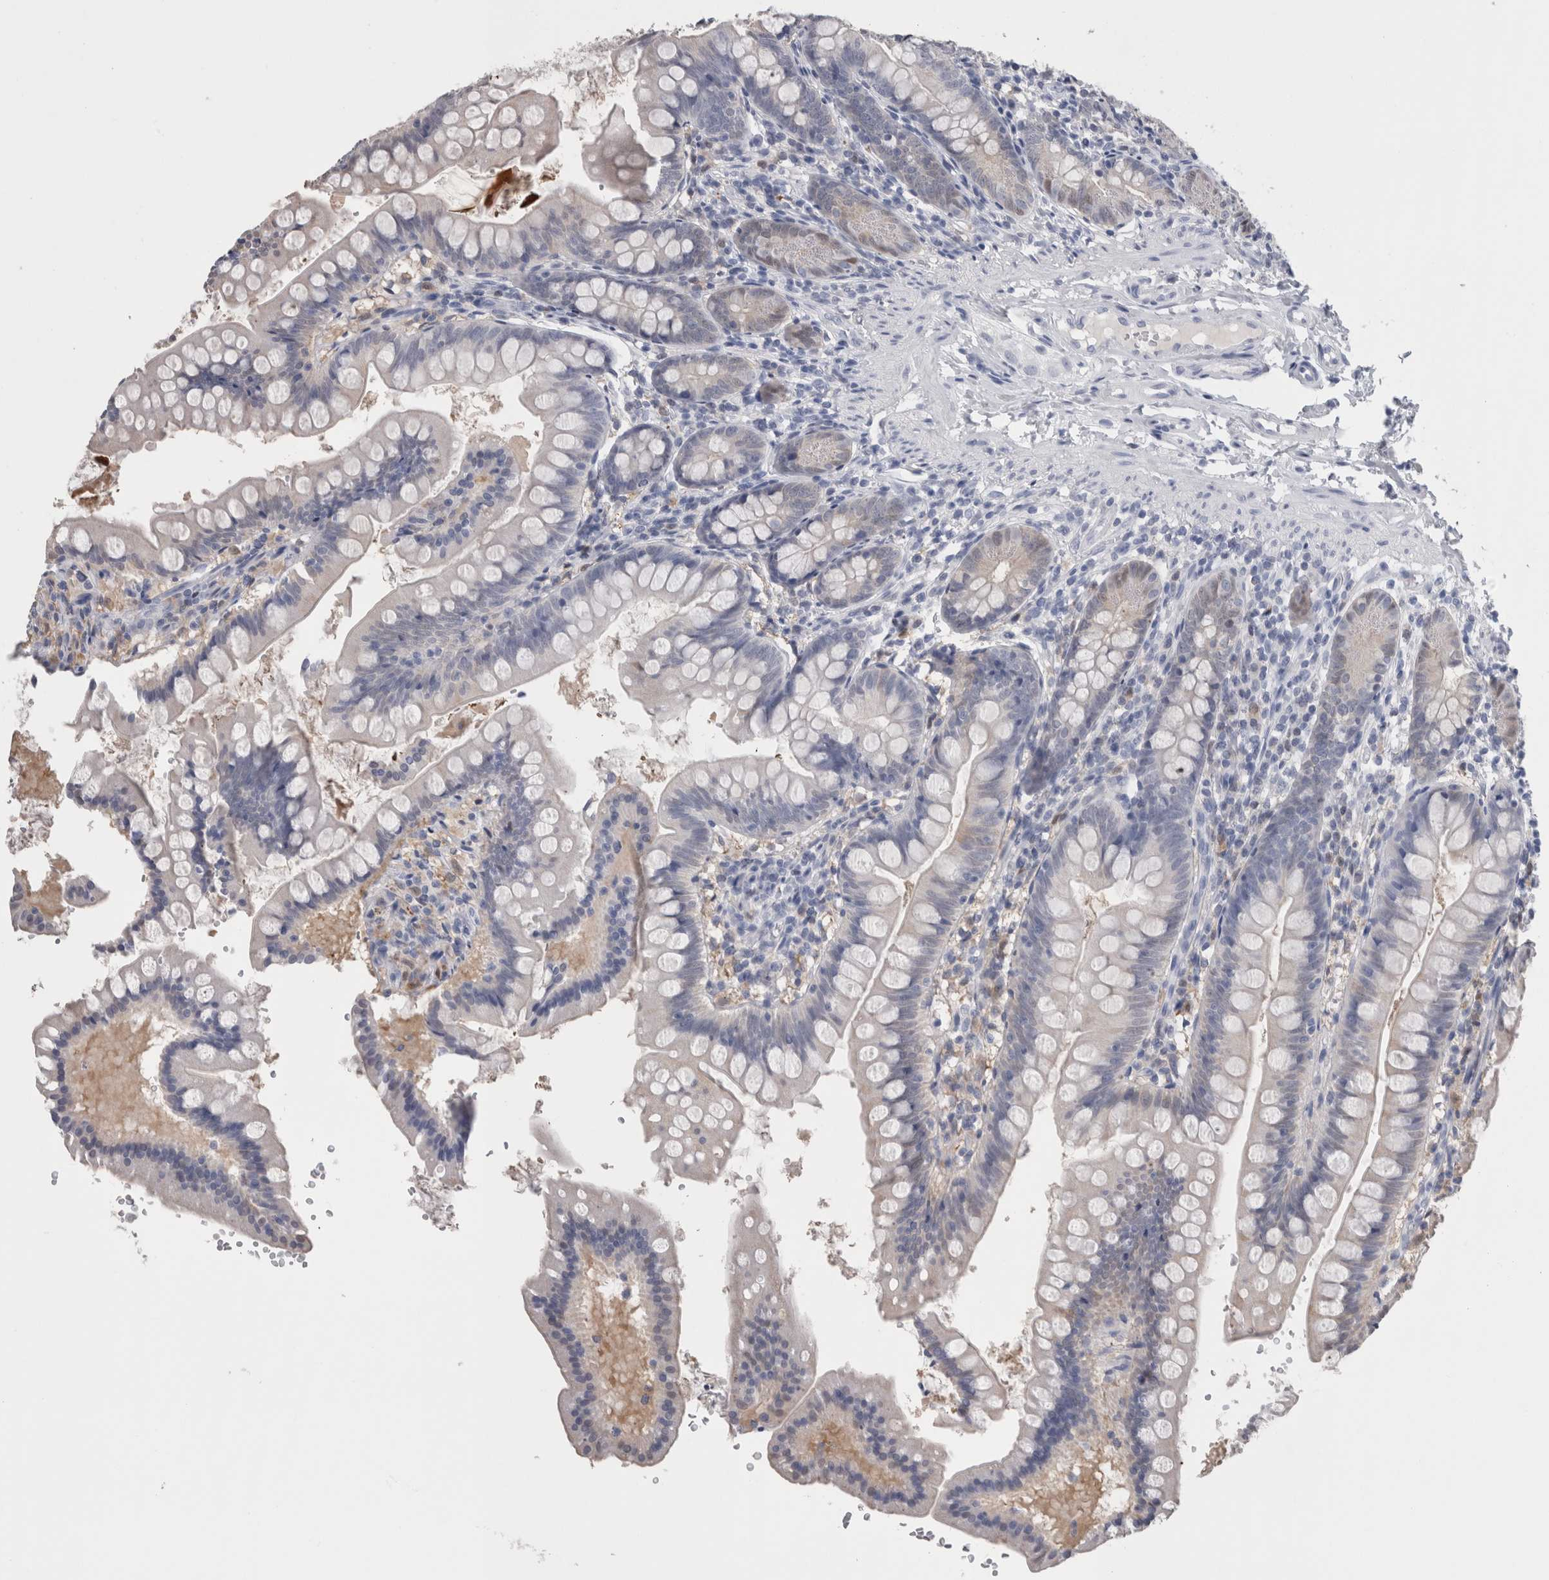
{"staining": {"intensity": "weak", "quantity": "<25%", "location": "nuclear"}, "tissue": "small intestine", "cell_type": "Glandular cells", "image_type": "normal", "snomed": [{"axis": "morphology", "description": "Normal tissue, NOS"}, {"axis": "topography", "description": "Small intestine"}], "caption": "Immunohistochemistry micrograph of benign human small intestine stained for a protein (brown), which reveals no positivity in glandular cells.", "gene": "CA8", "patient": {"sex": "male", "age": 7}}